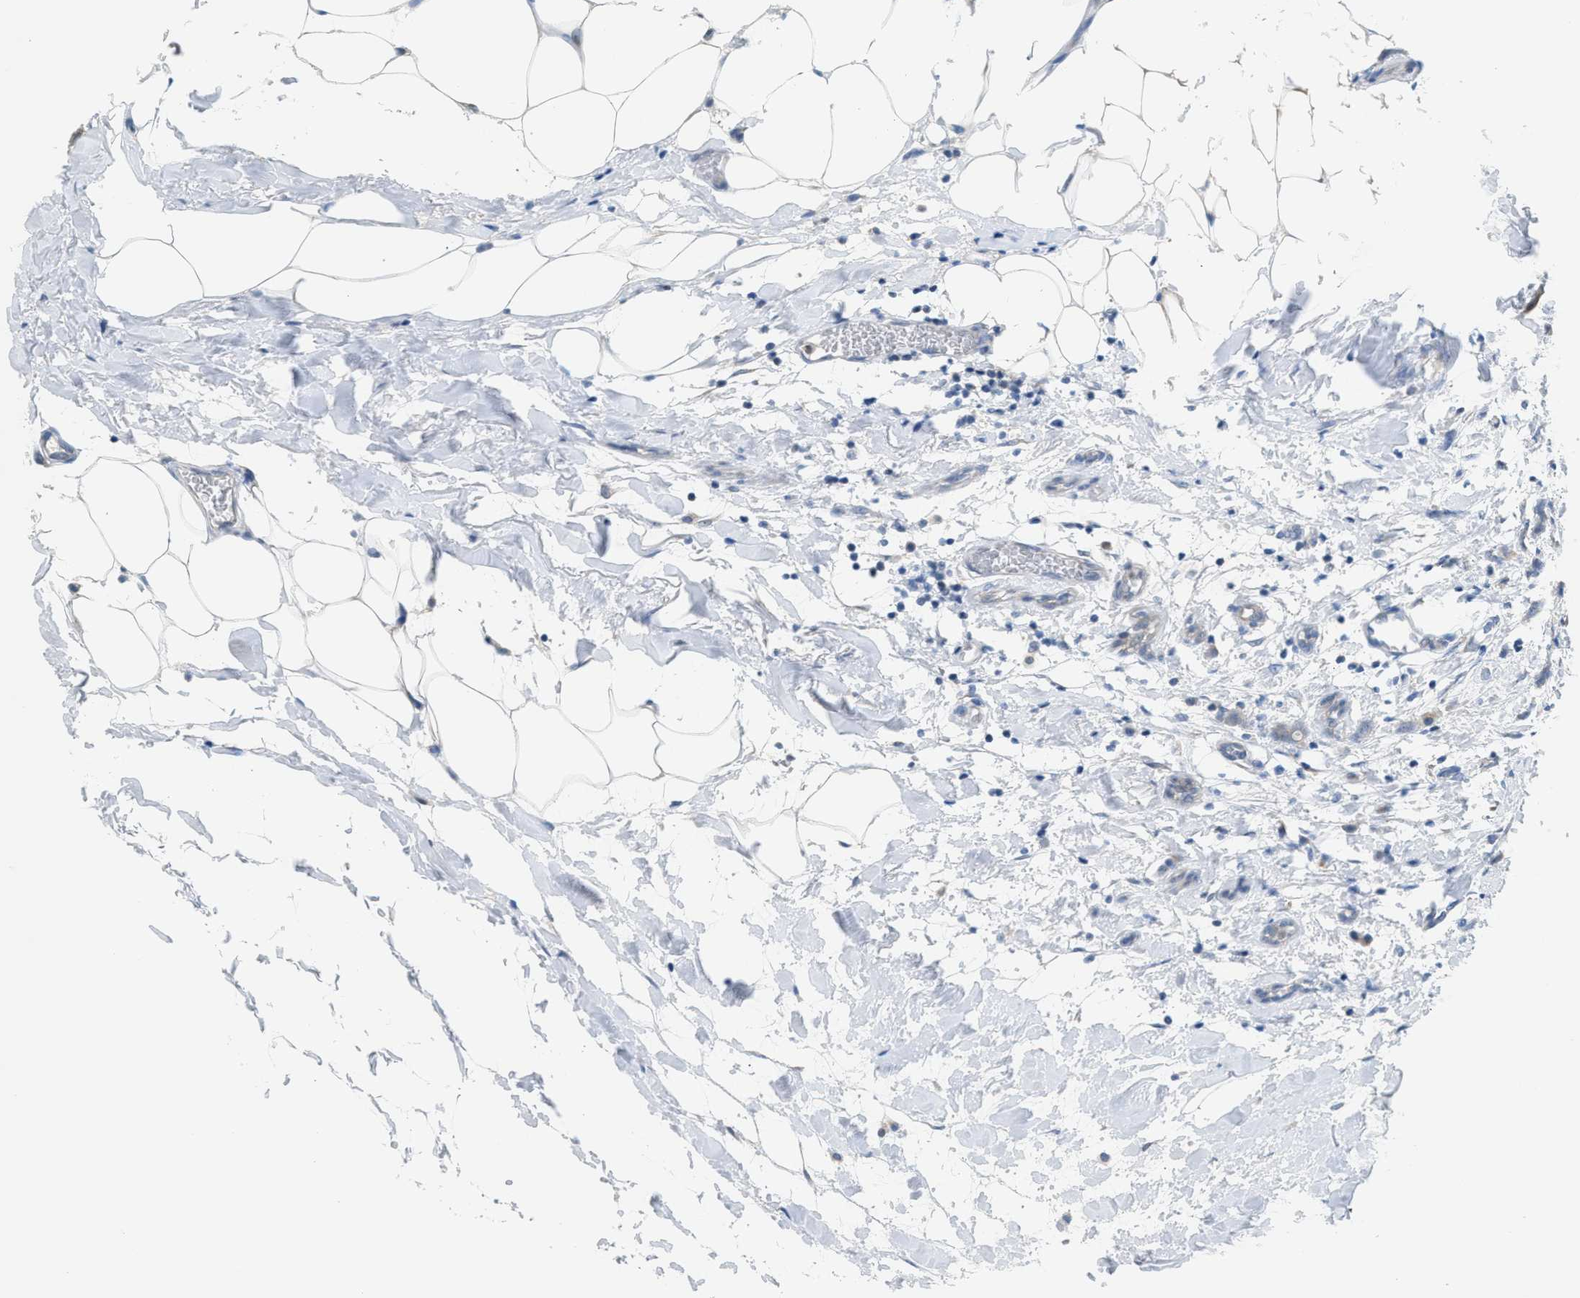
{"staining": {"intensity": "negative", "quantity": "none", "location": "none"}, "tissue": "breast cancer", "cell_type": "Tumor cells", "image_type": "cancer", "snomed": [{"axis": "morphology", "description": "Lobular carcinoma, in situ"}, {"axis": "morphology", "description": "Lobular carcinoma"}, {"axis": "topography", "description": "Breast"}], "caption": "Immunohistochemical staining of human breast cancer (lobular carcinoma) shows no significant positivity in tumor cells.", "gene": "PPM1D", "patient": {"sex": "female", "age": 41}}